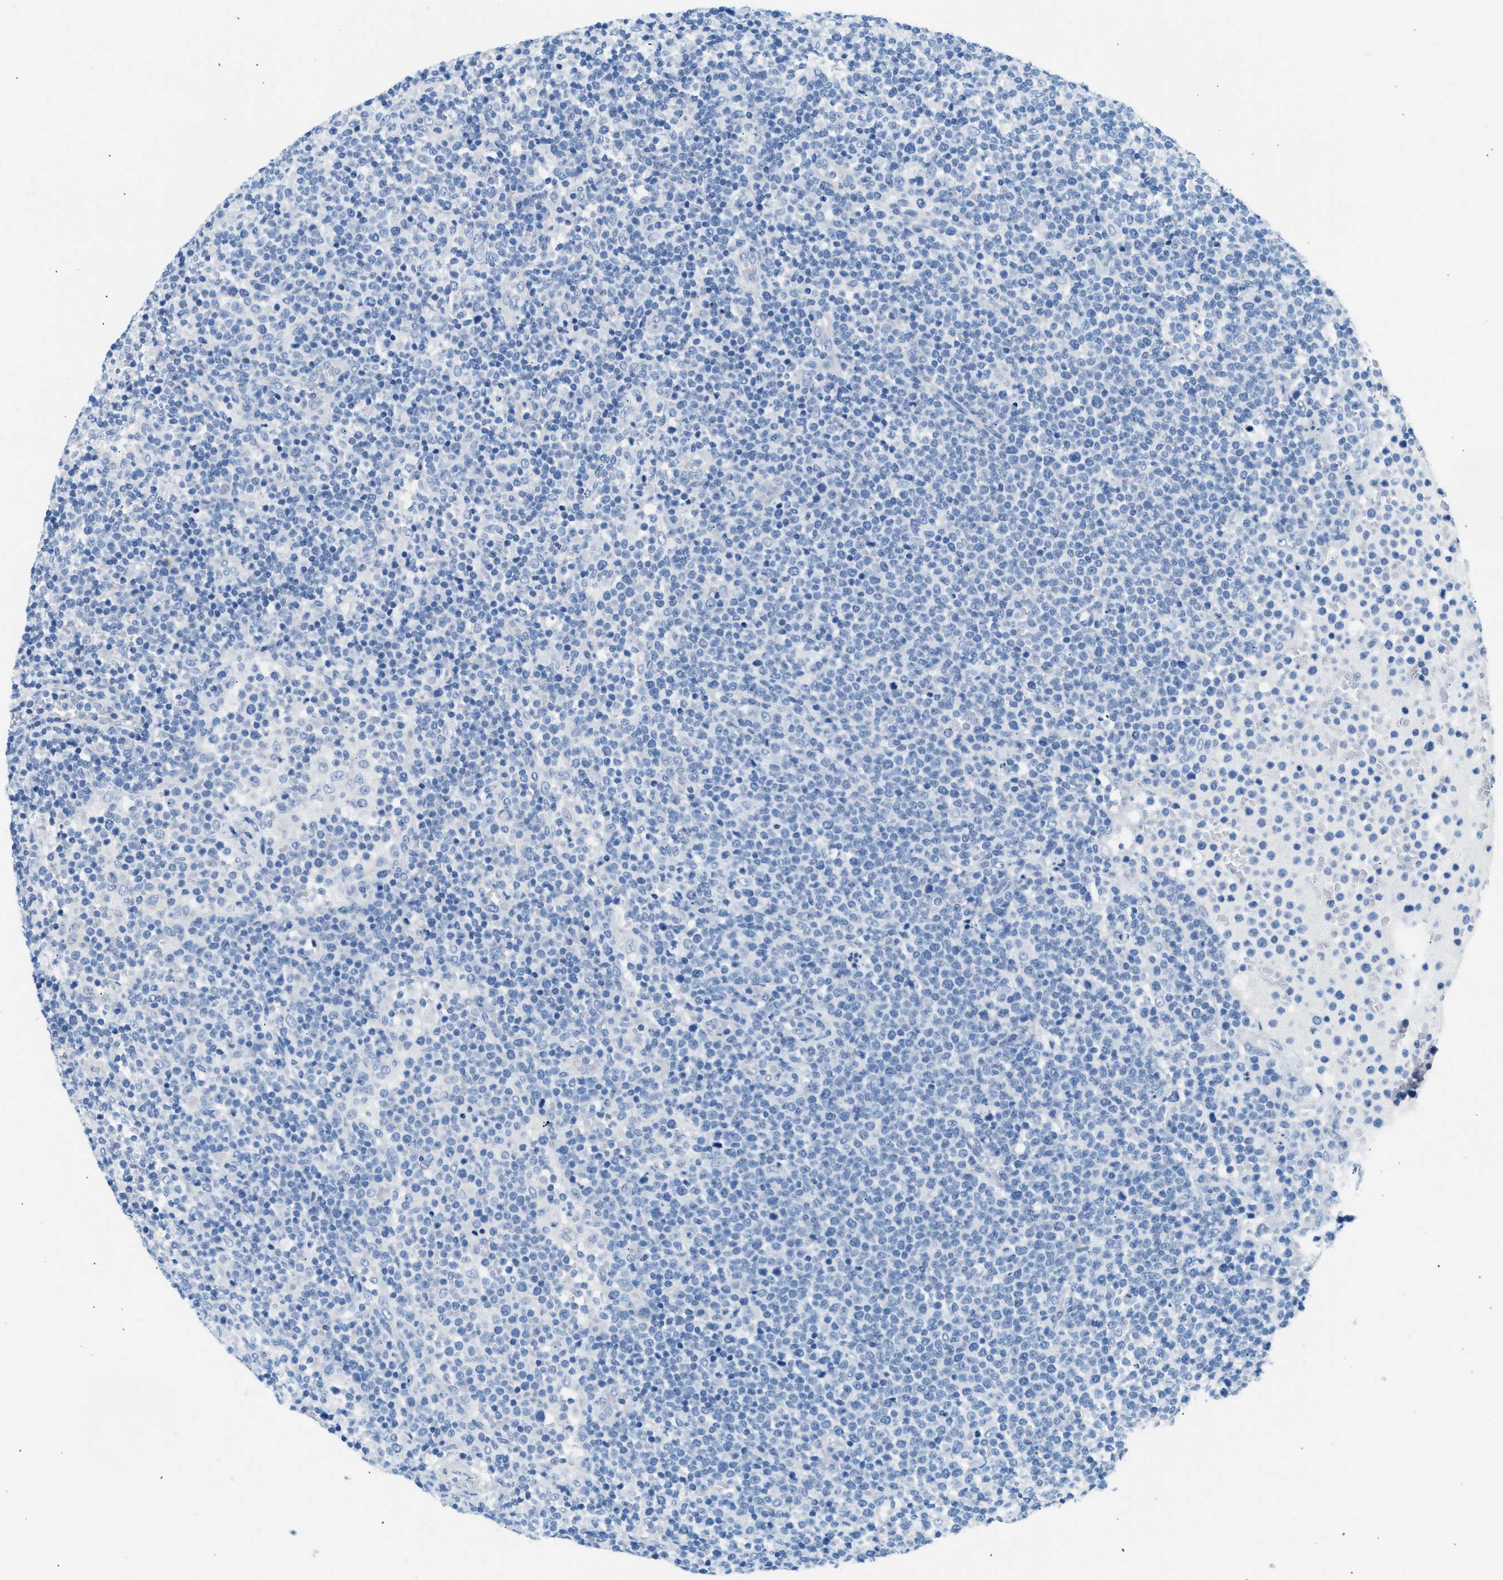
{"staining": {"intensity": "negative", "quantity": "none", "location": "none"}, "tissue": "lymphoma", "cell_type": "Tumor cells", "image_type": "cancer", "snomed": [{"axis": "morphology", "description": "Malignant lymphoma, non-Hodgkin's type, High grade"}, {"axis": "topography", "description": "Lymph node"}], "caption": "Immunohistochemistry photomicrograph of human high-grade malignant lymphoma, non-Hodgkin's type stained for a protein (brown), which reveals no staining in tumor cells. (Brightfield microscopy of DAB immunohistochemistry at high magnification).", "gene": "SPAM1", "patient": {"sex": "male", "age": 61}}